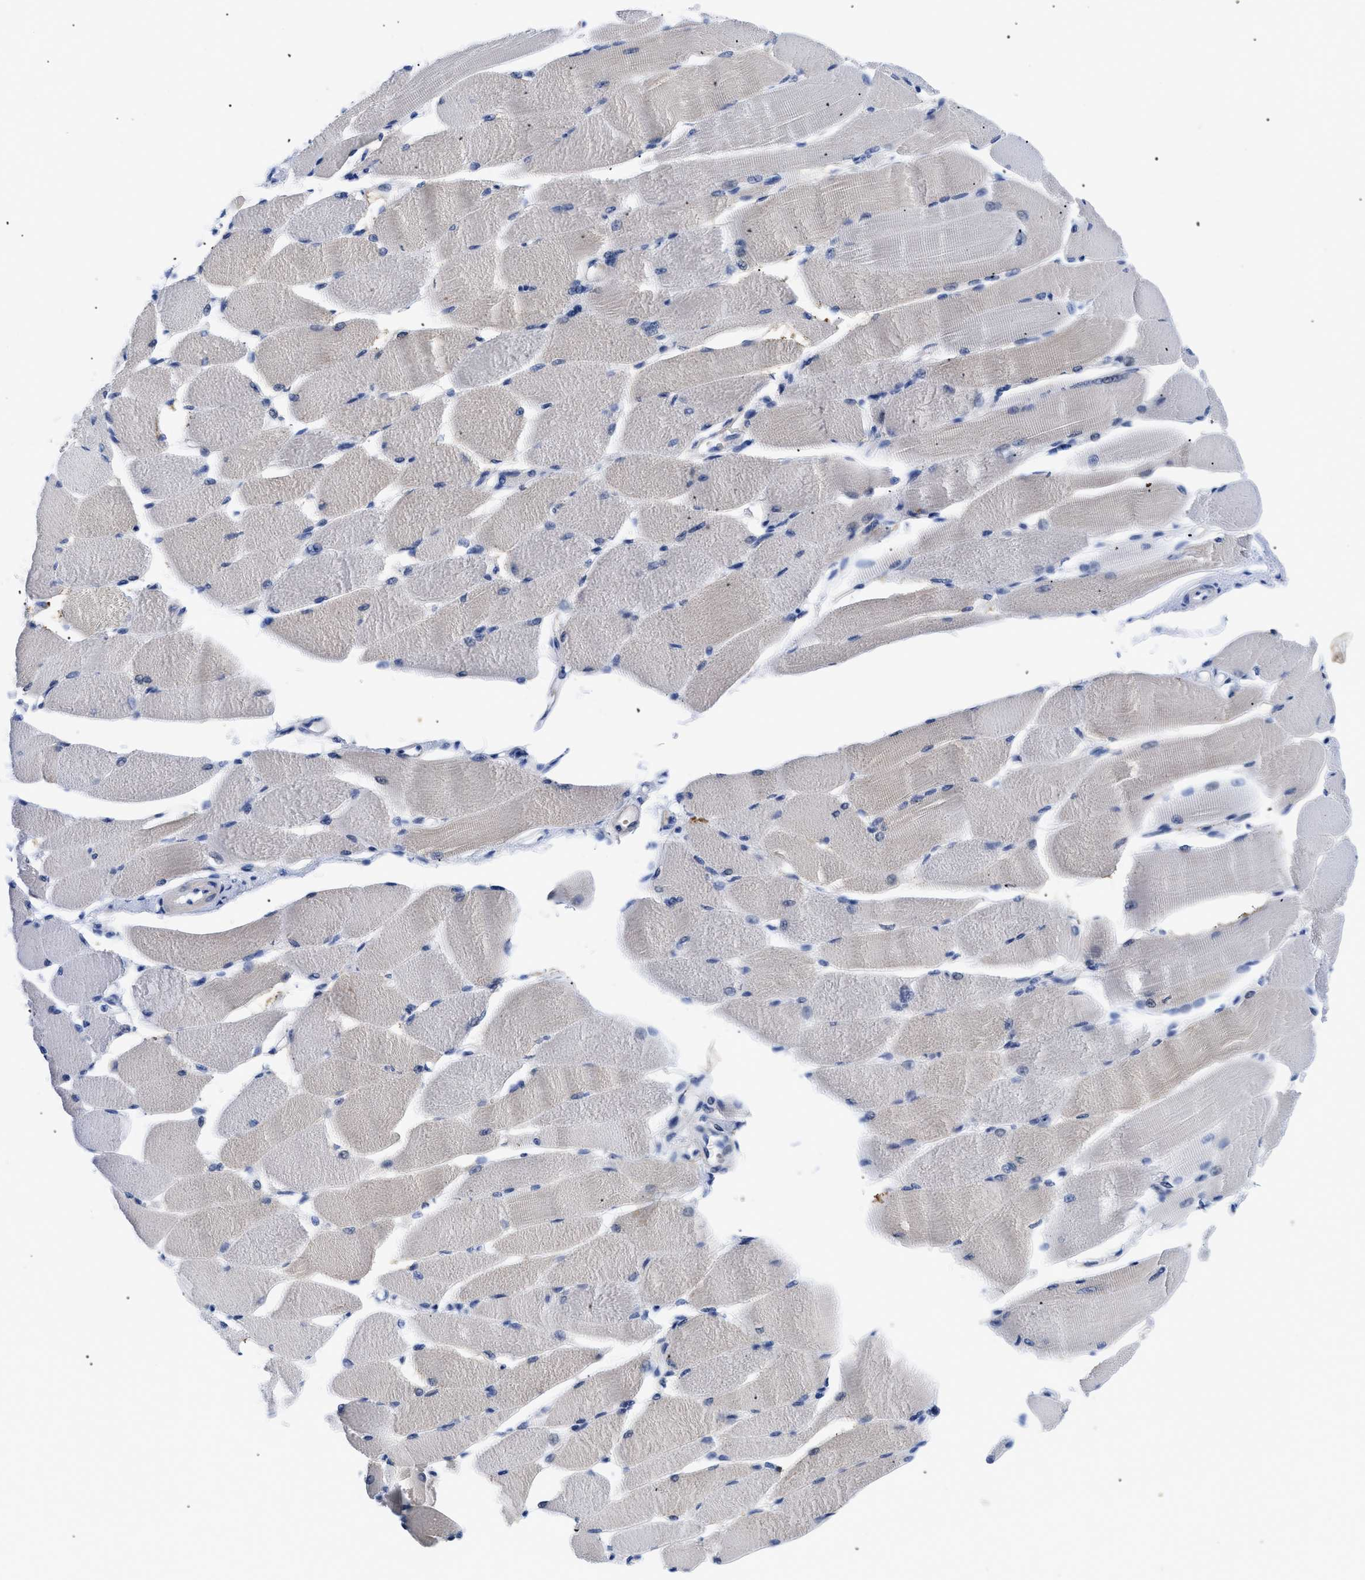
{"staining": {"intensity": "negative", "quantity": "none", "location": "none"}, "tissue": "skeletal muscle", "cell_type": "Myocytes", "image_type": "normal", "snomed": [{"axis": "morphology", "description": "Normal tissue, NOS"}, {"axis": "topography", "description": "Skeletal muscle"}, {"axis": "topography", "description": "Peripheral nerve tissue"}], "caption": "IHC photomicrograph of unremarkable skeletal muscle: skeletal muscle stained with DAB exhibits no significant protein expression in myocytes.", "gene": "TMEM68", "patient": {"sex": "female", "age": 84}}